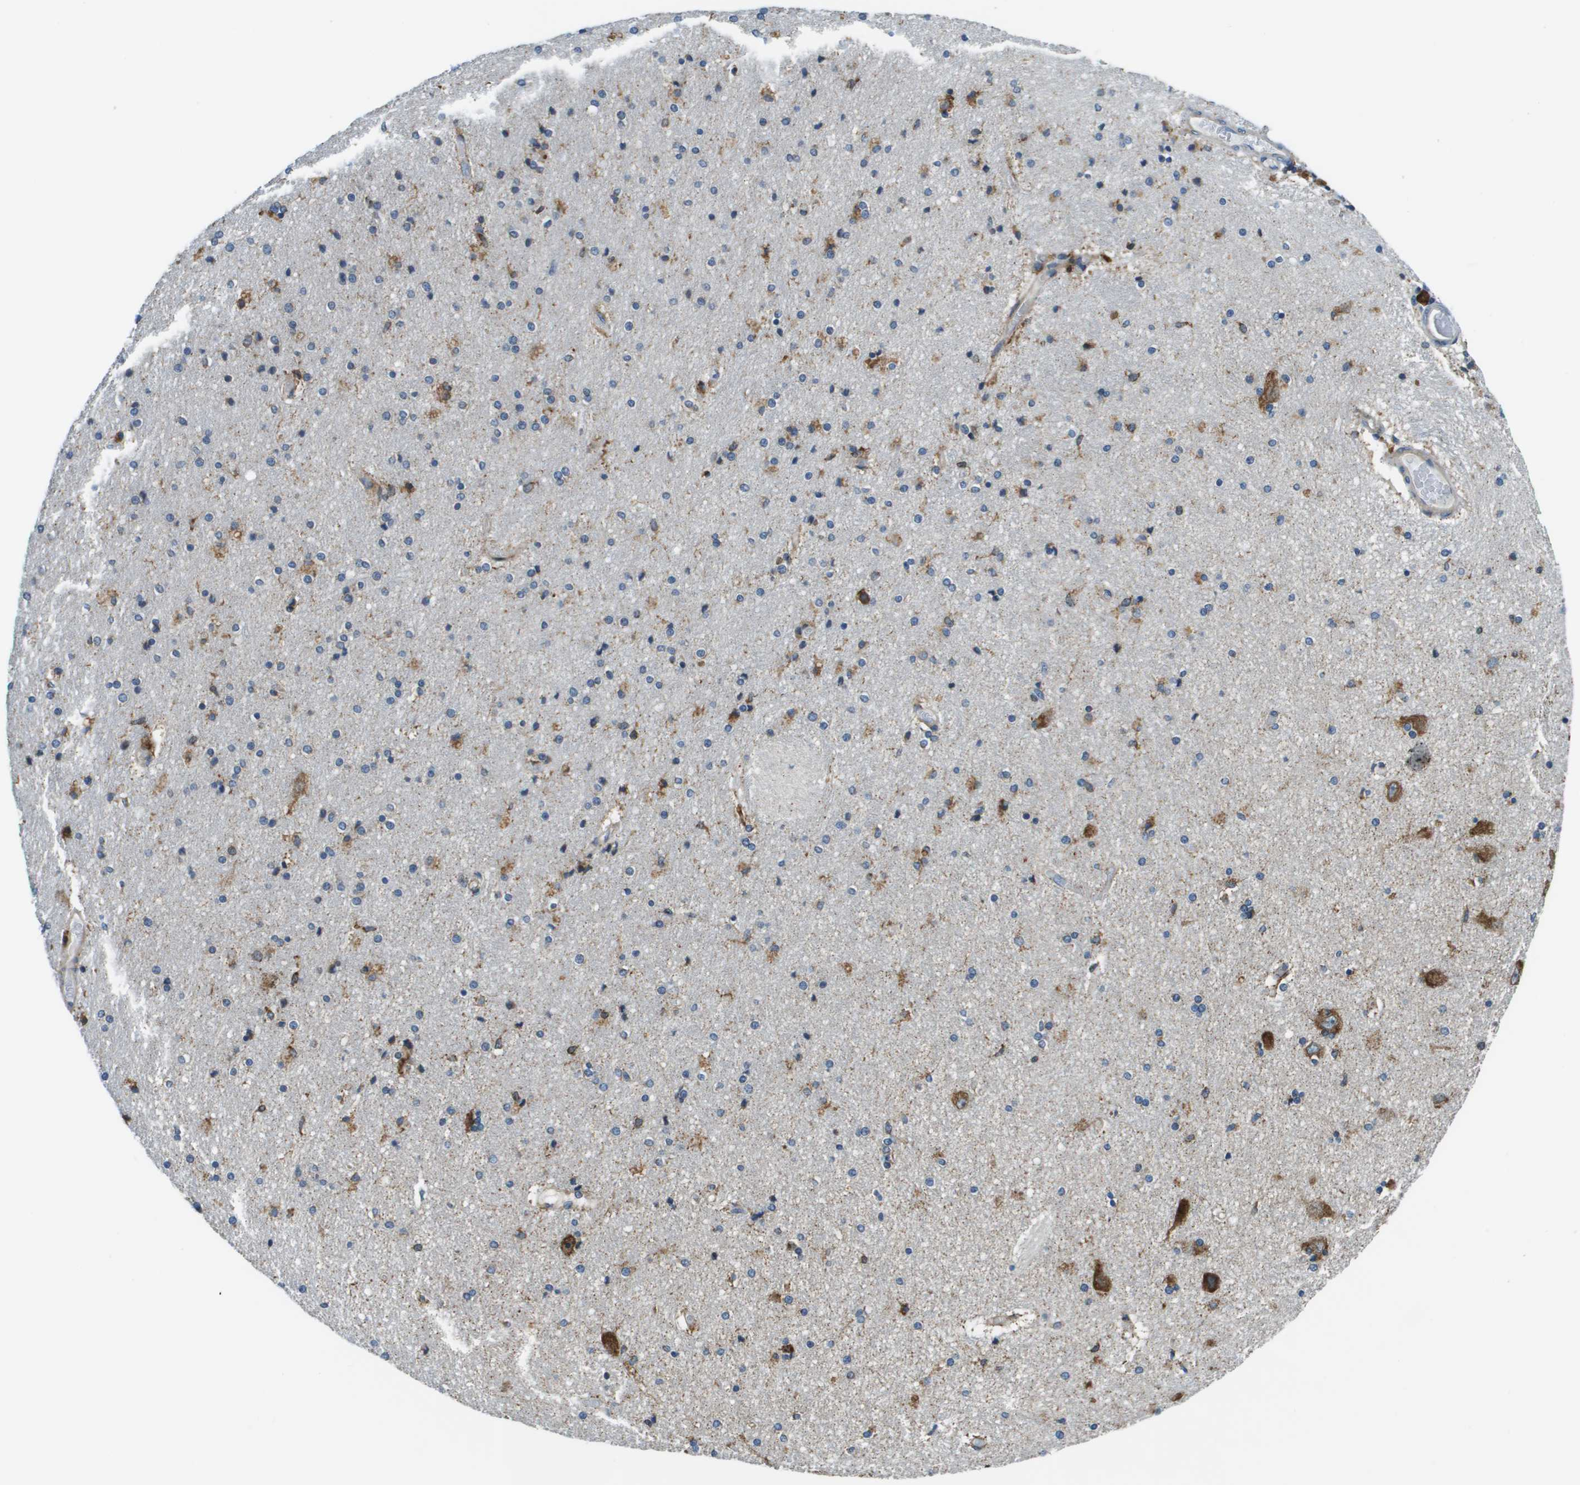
{"staining": {"intensity": "weak", "quantity": "<25%", "location": "cytoplasmic/membranous"}, "tissue": "hippocampus", "cell_type": "Glial cells", "image_type": "normal", "snomed": [{"axis": "morphology", "description": "Normal tissue, NOS"}, {"axis": "topography", "description": "Hippocampus"}], "caption": "This is an IHC photomicrograph of unremarkable hippocampus. There is no positivity in glial cells.", "gene": "CNPY3", "patient": {"sex": "female", "age": 54}}